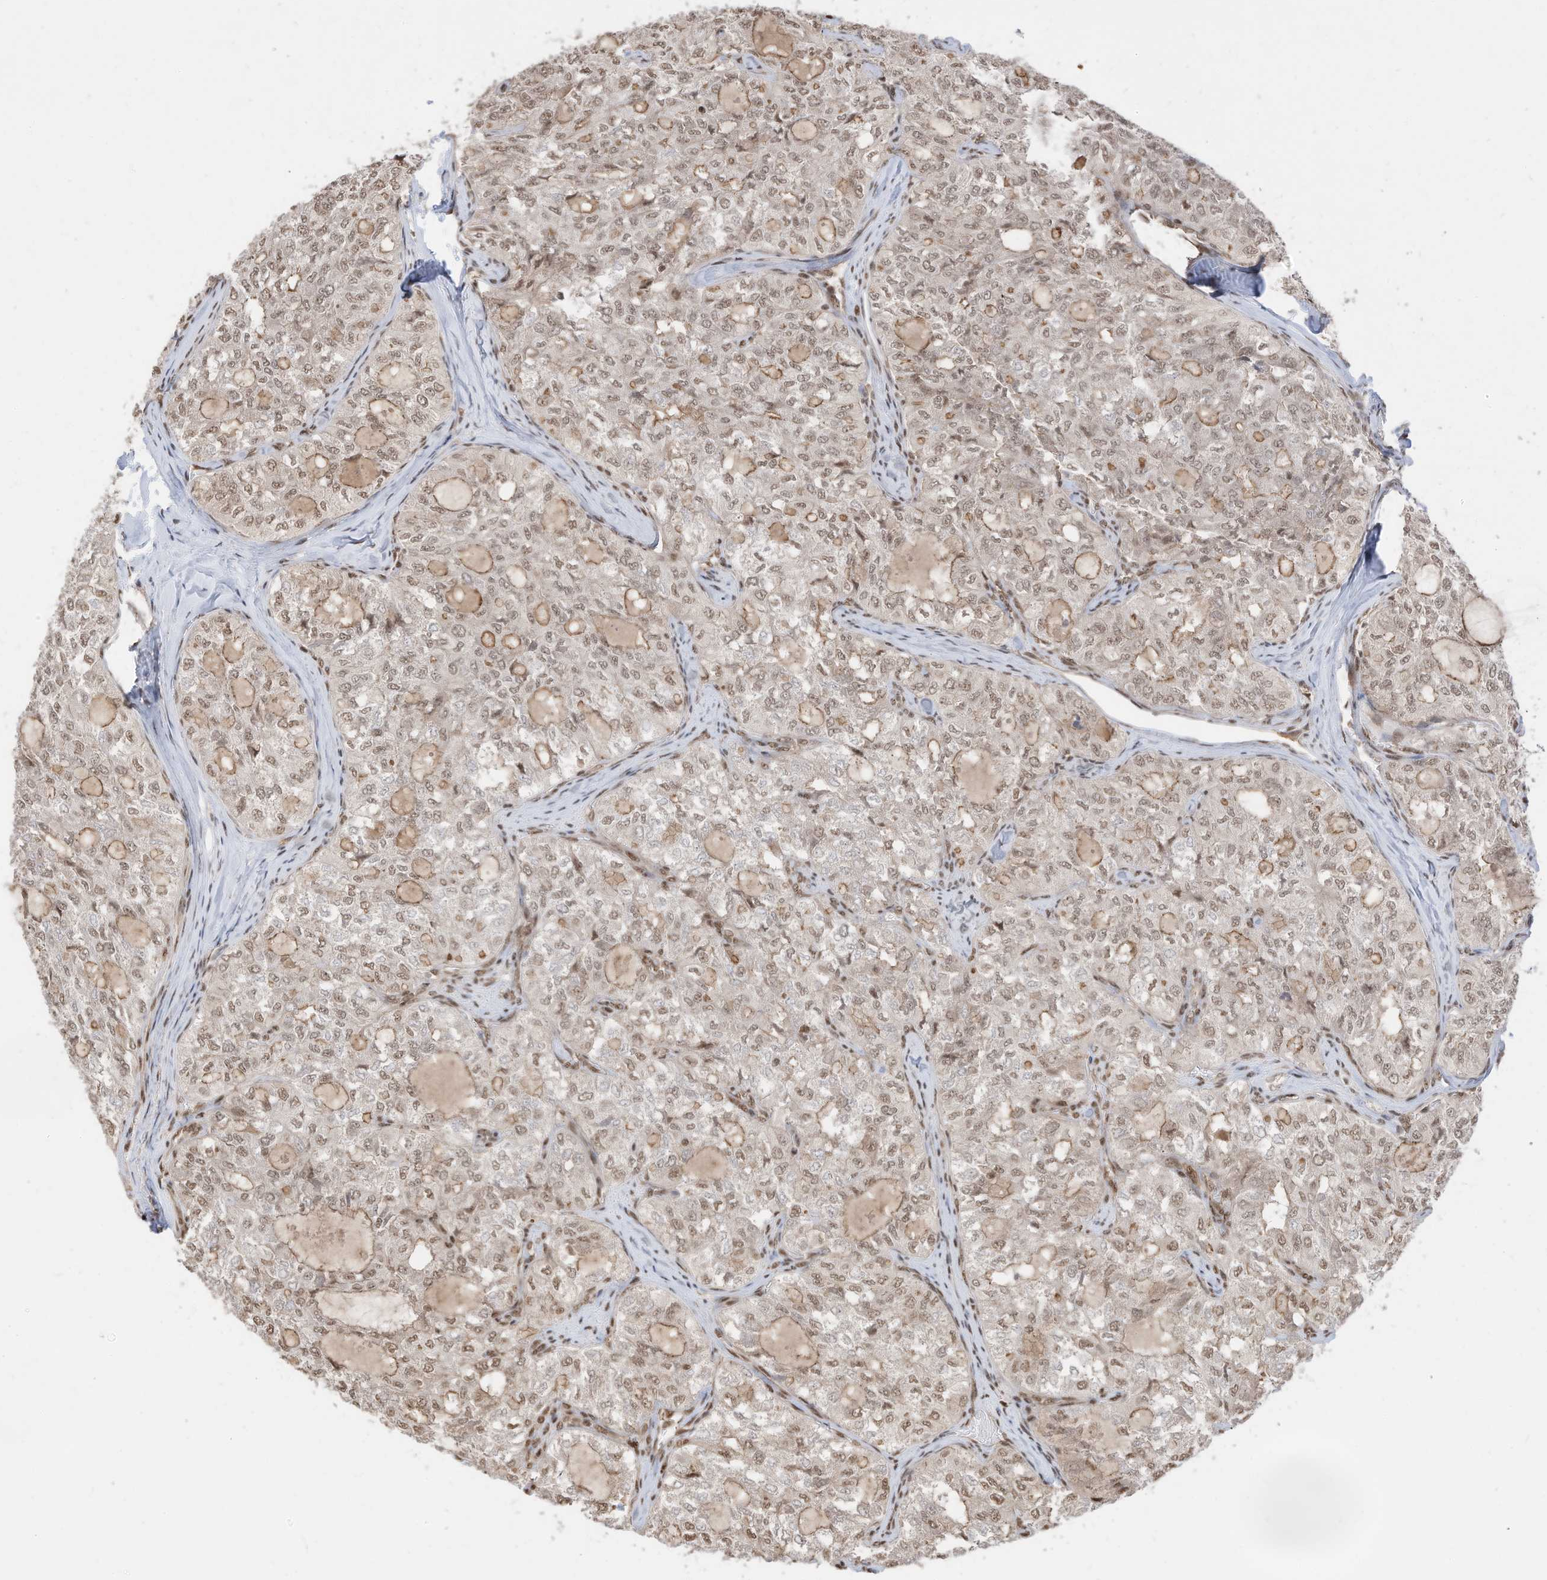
{"staining": {"intensity": "weak", "quantity": ">75%", "location": "nuclear"}, "tissue": "thyroid cancer", "cell_type": "Tumor cells", "image_type": "cancer", "snomed": [{"axis": "morphology", "description": "Follicular adenoma carcinoma, NOS"}, {"axis": "topography", "description": "Thyroid gland"}], "caption": "About >75% of tumor cells in human thyroid follicular adenoma carcinoma demonstrate weak nuclear protein expression as visualized by brown immunohistochemical staining.", "gene": "ZNF195", "patient": {"sex": "male", "age": 75}}